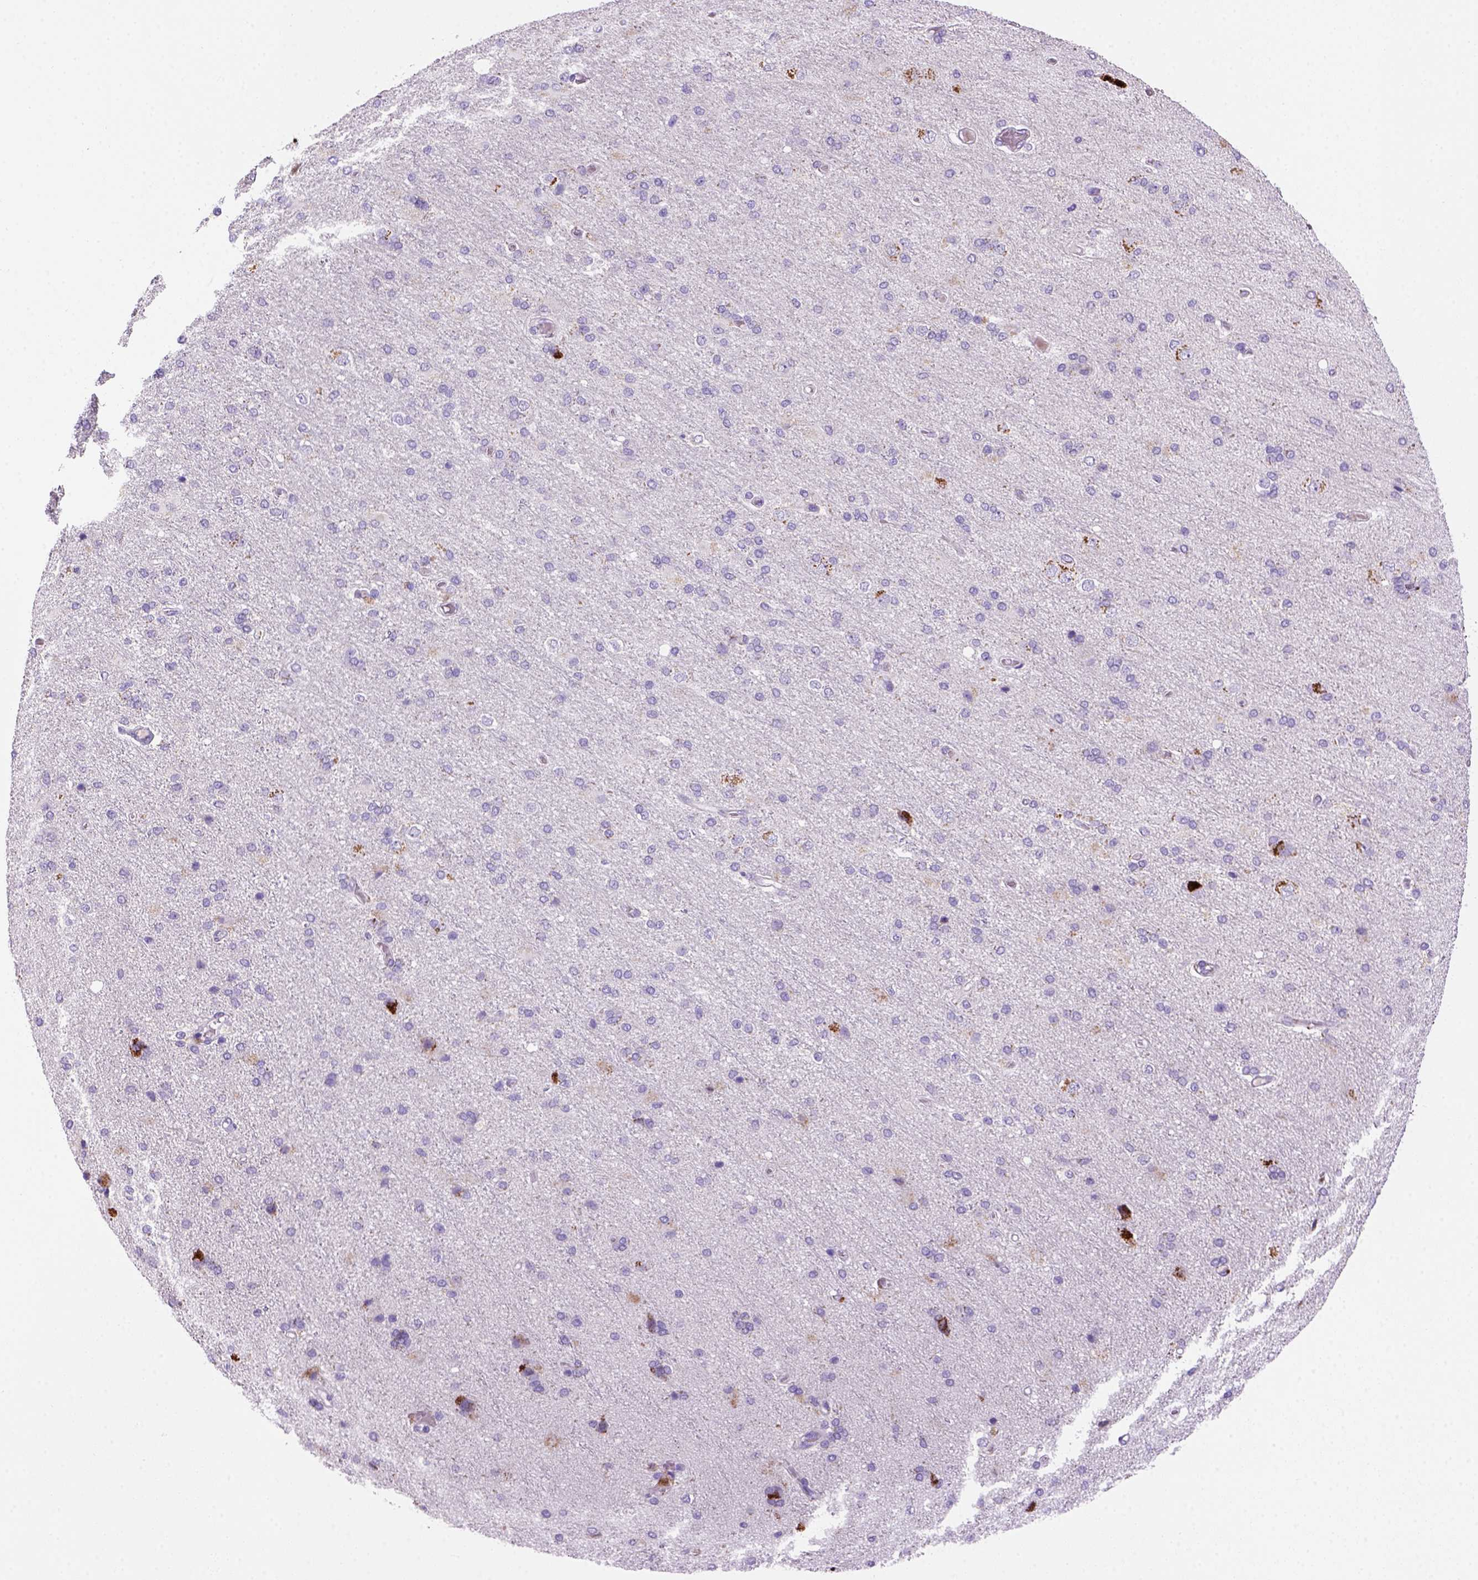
{"staining": {"intensity": "negative", "quantity": "none", "location": "none"}, "tissue": "cerebral cortex", "cell_type": "Endothelial cells", "image_type": "normal", "snomed": [{"axis": "morphology", "description": "Normal tissue, NOS"}, {"axis": "morphology", "description": "Glioma, malignant, High grade"}, {"axis": "topography", "description": "Cerebral cortex"}], "caption": "High power microscopy histopathology image of an immunohistochemistry (IHC) photomicrograph of benign cerebral cortex, revealing no significant staining in endothelial cells. (Stains: DAB (3,3'-diaminobenzidine) IHC with hematoxylin counter stain, Microscopy: brightfield microscopy at high magnification).", "gene": "CD3E", "patient": {"sex": "male", "age": 77}}